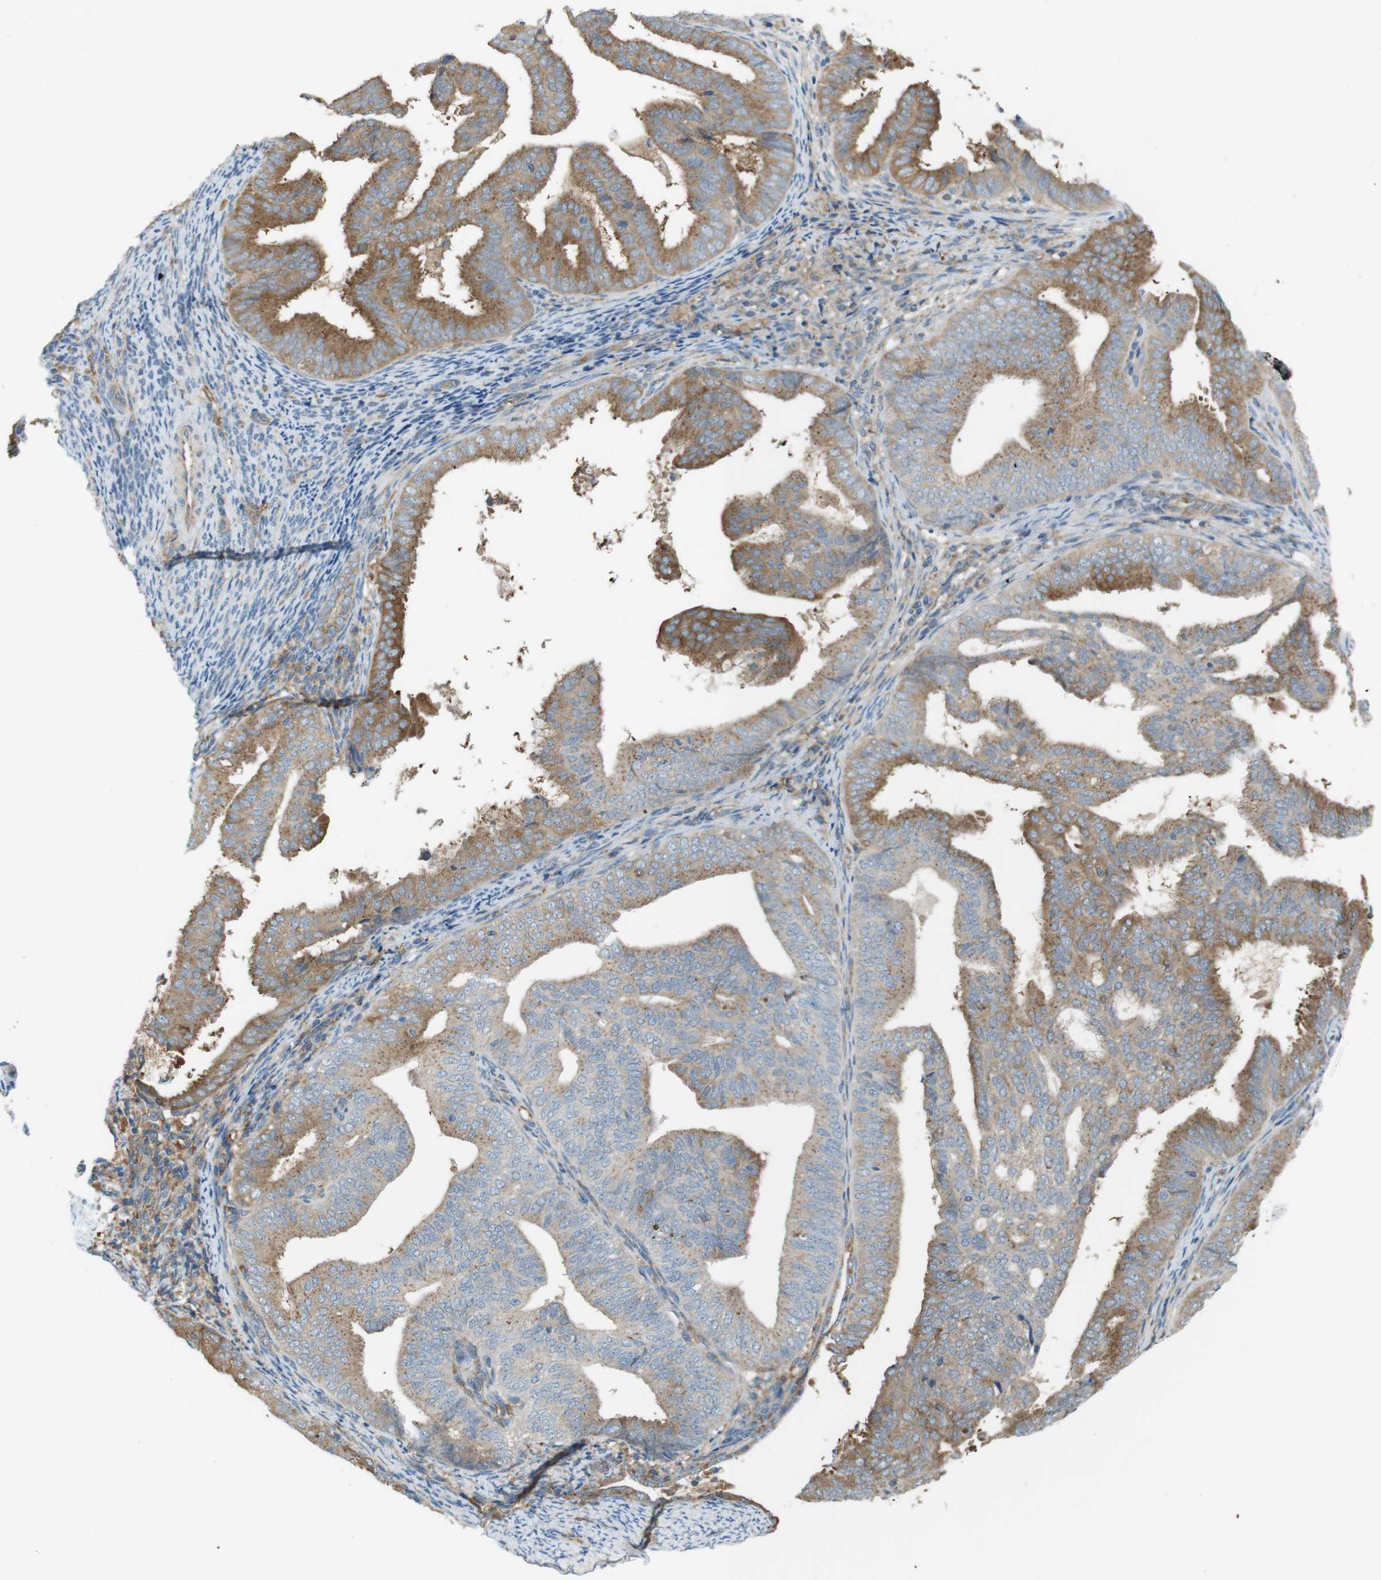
{"staining": {"intensity": "moderate", "quantity": ">75%", "location": "cytoplasmic/membranous"}, "tissue": "endometrial cancer", "cell_type": "Tumor cells", "image_type": "cancer", "snomed": [{"axis": "morphology", "description": "Adenocarcinoma, NOS"}, {"axis": "topography", "description": "Endometrium"}], "caption": "This histopathology image exhibits immunohistochemistry (IHC) staining of endometrial cancer (adenocarcinoma), with medium moderate cytoplasmic/membranous staining in approximately >75% of tumor cells.", "gene": "PEPD", "patient": {"sex": "female", "age": 58}}